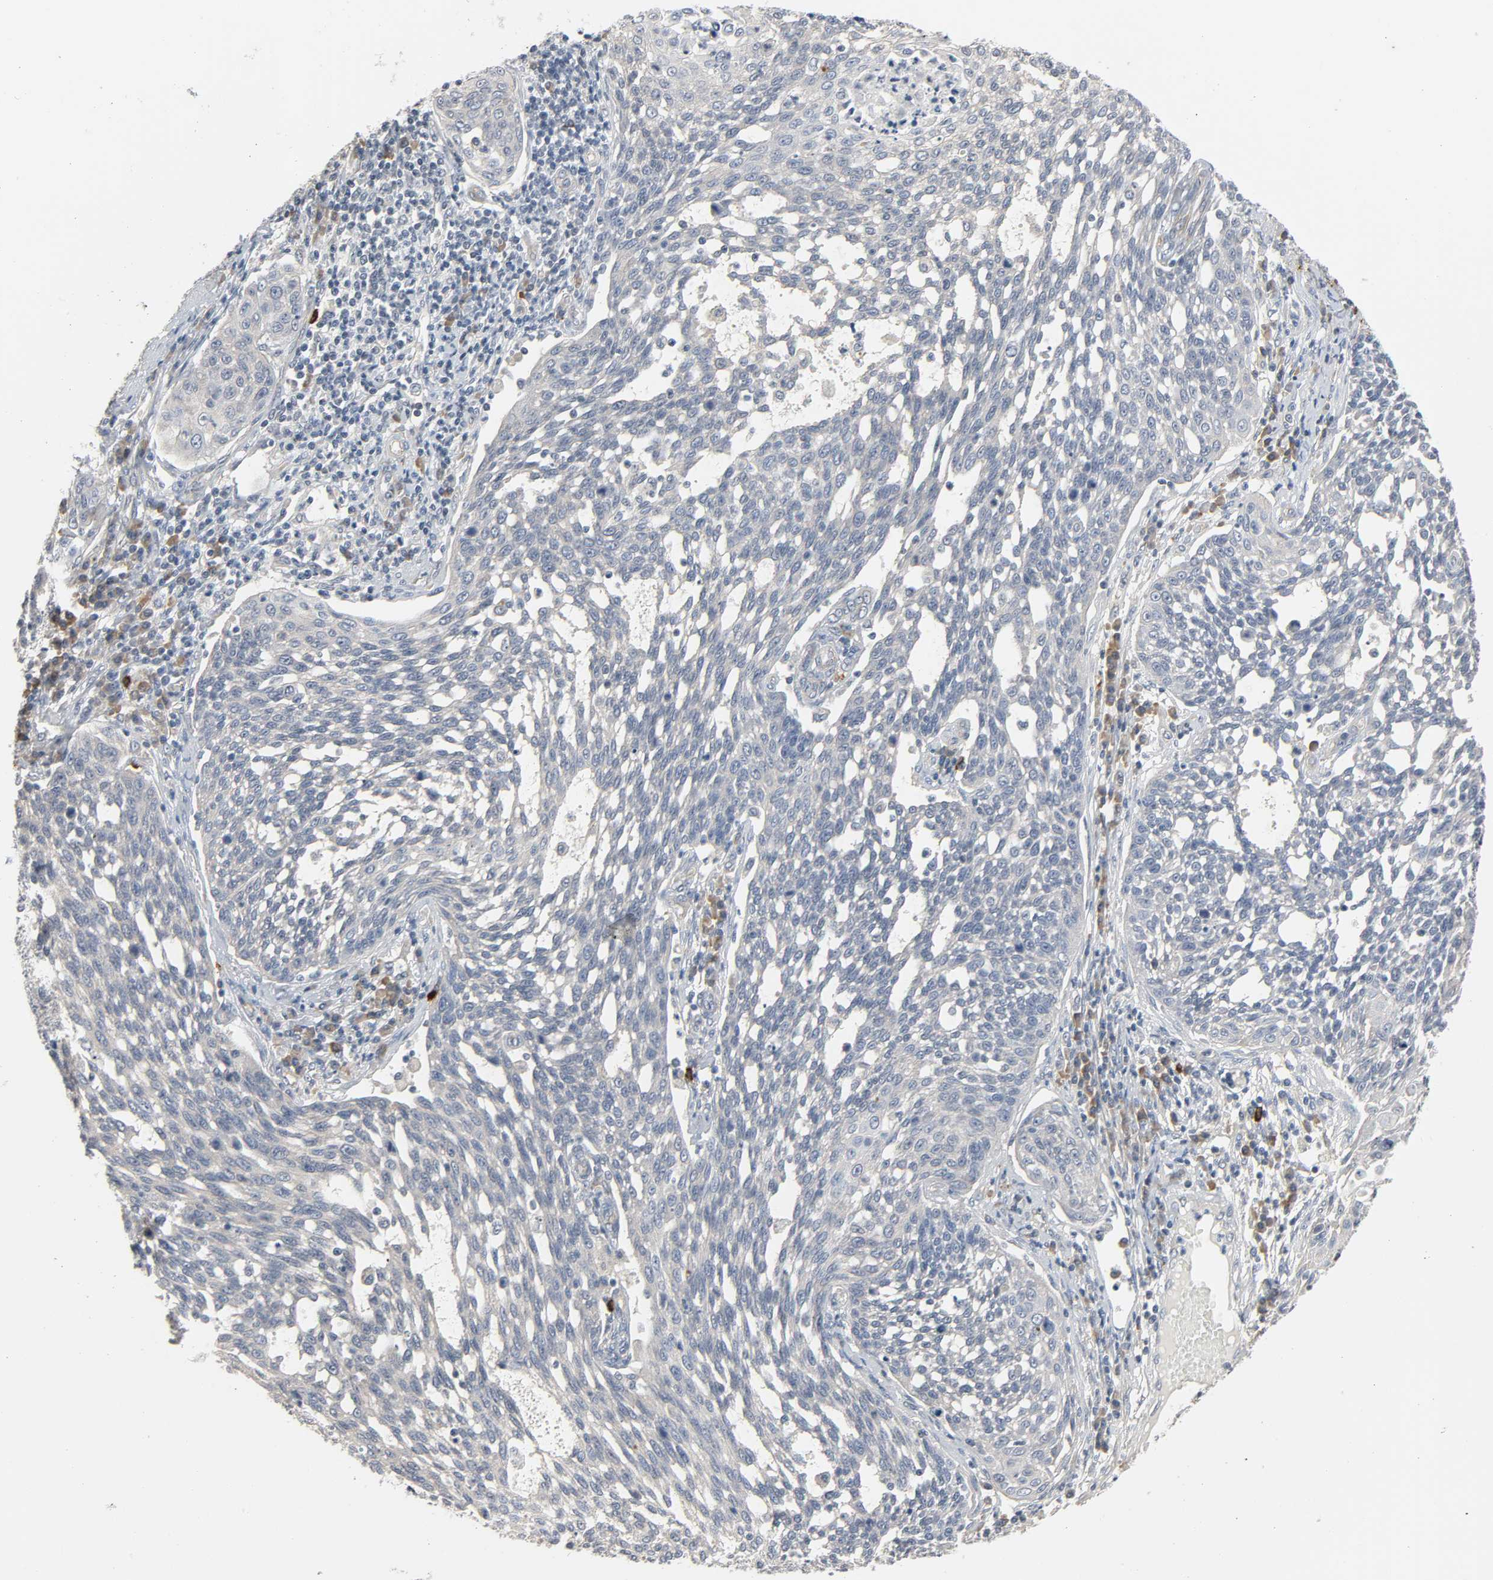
{"staining": {"intensity": "negative", "quantity": "none", "location": "none"}, "tissue": "cervical cancer", "cell_type": "Tumor cells", "image_type": "cancer", "snomed": [{"axis": "morphology", "description": "Squamous cell carcinoma, NOS"}, {"axis": "topography", "description": "Cervix"}], "caption": "Immunohistochemical staining of cervical squamous cell carcinoma demonstrates no significant staining in tumor cells.", "gene": "LIMCH1", "patient": {"sex": "female", "age": 34}}